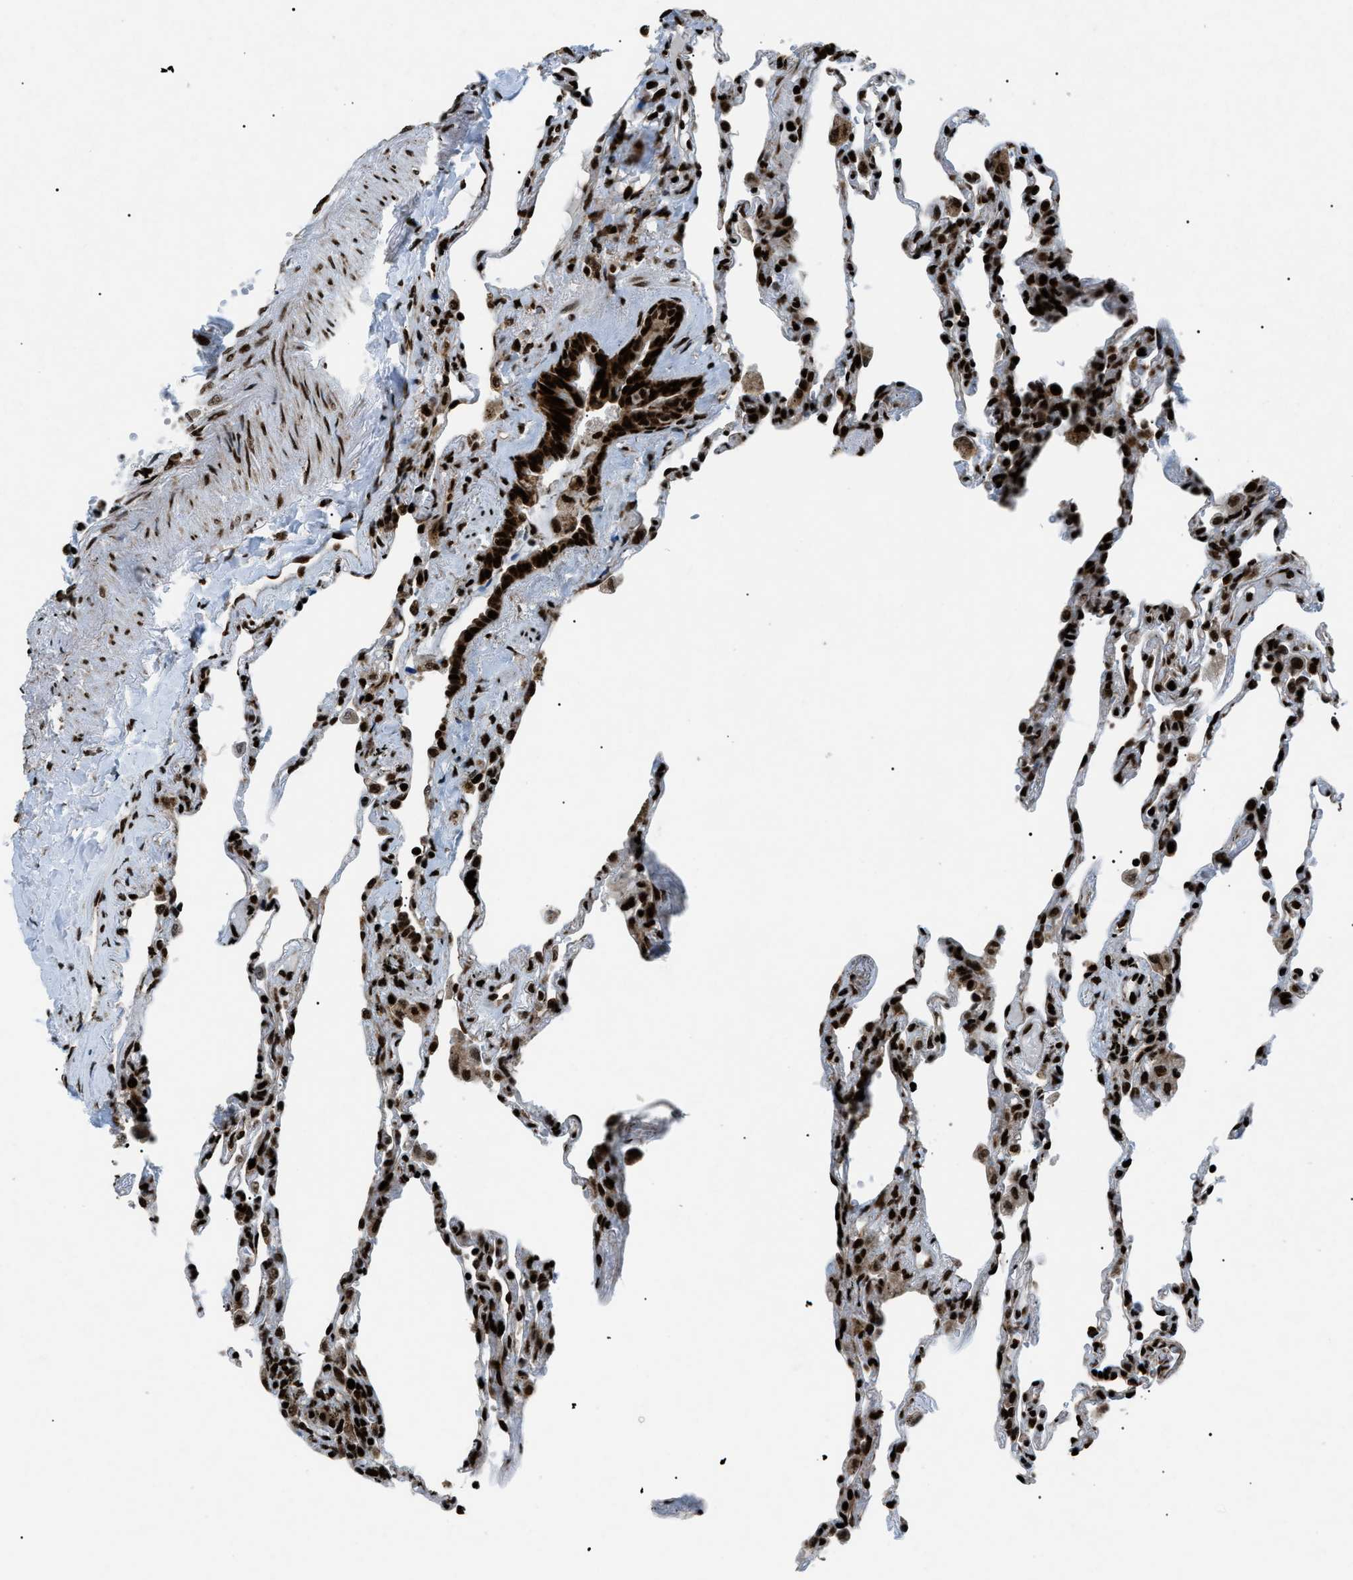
{"staining": {"intensity": "strong", "quantity": ">75%", "location": "nuclear"}, "tissue": "lung", "cell_type": "Alveolar cells", "image_type": "normal", "snomed": [{"axis": "morphology", "description": "Normal tissue, NOS"}, {"axis": "topography", "description": "Lung"}], "caption": "This is a photomicrograph of immunohistochemistry staining of benign lung, which shows strong positivity in the nuclear of alveolar cells.", "gene": "HNRNPK", "patient": {"sex": "male", "age": 59}}